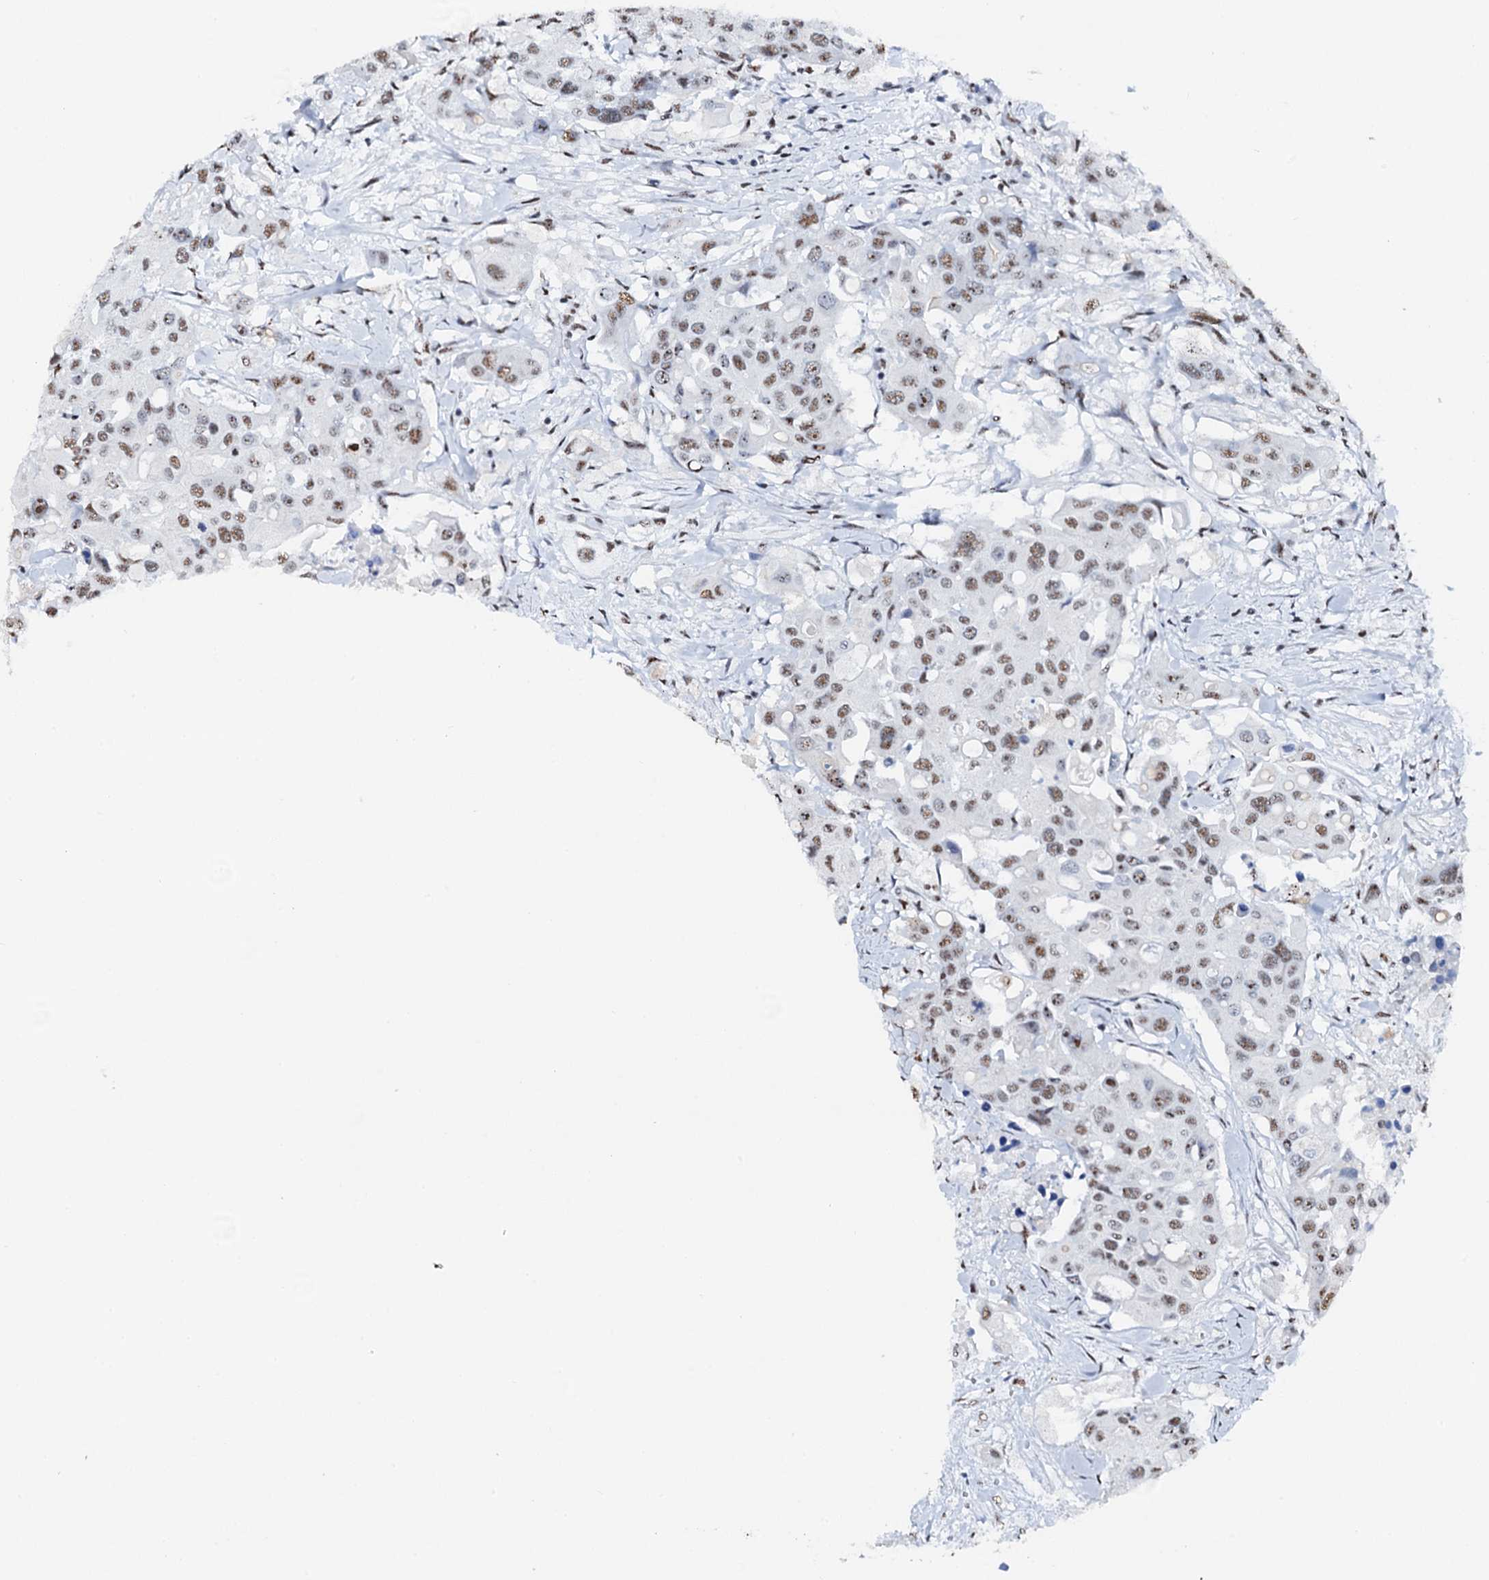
{"staining": {"intensity": "moderate", "quantity": ">75%", "location": "nuclear"}, "tissue": "colorectal cancer", "cell_type": "Tumor cells", "image_type": "cancer", "snomed": [{"axis": "morphology", "description": "Adenocarcinoma, NOS"}, {"axis": "topography", "description": "Colon"}], "caption": "Immunohistochemical staining of human adenocarcinoma (colorectal) demonstrates medium levels of moderate nuclear positivity in about >75% of tumor cells. The staining was performed using DAB (3,3'-diaminobenzidine) to visualize the protein expression in brown, while the nuclei were stained in blue with hematoxylin (Magnification: 20x).", "gene": "NKAPD1", "patient": {"sex": "male", "age": 77}}